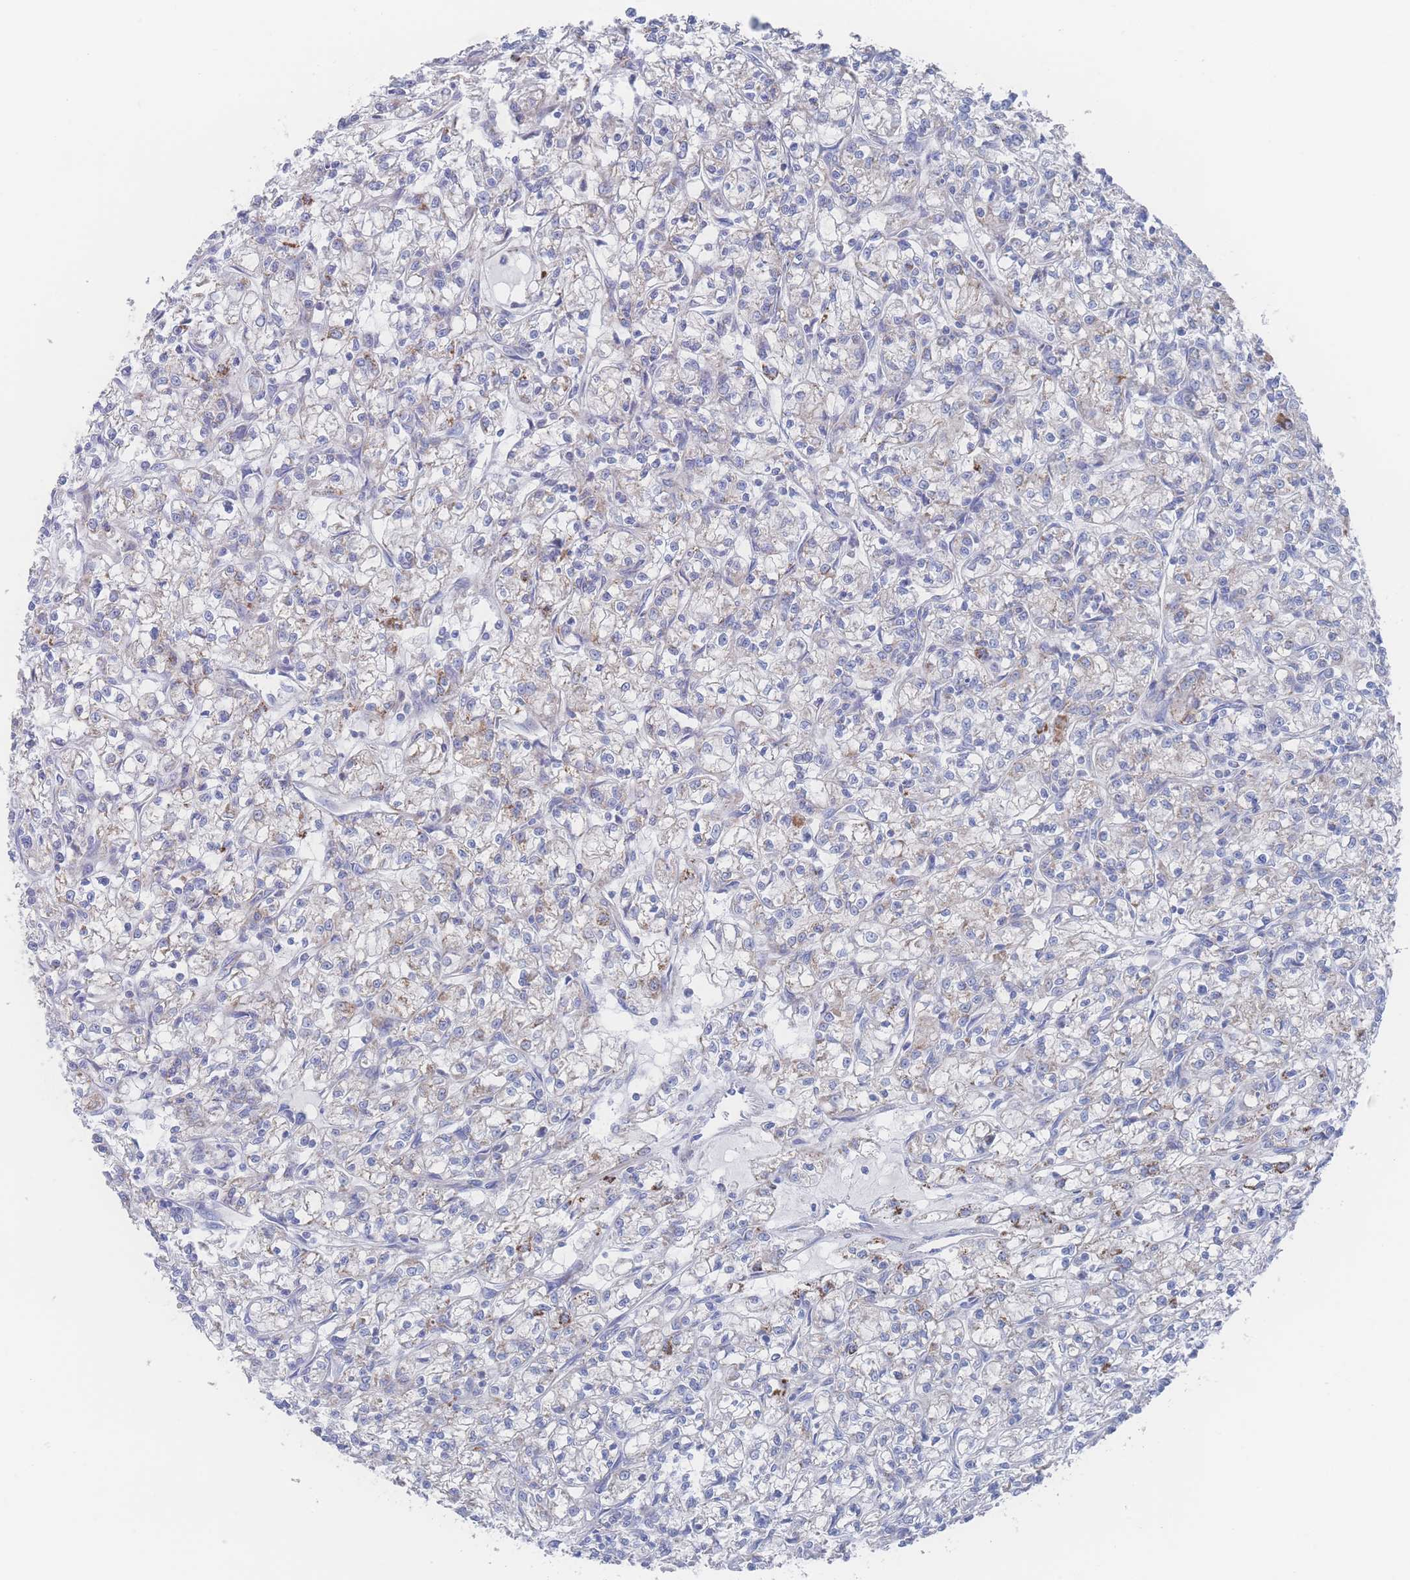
{"staining": {"intensity": "weak", "quantity": "<25%", "location": "cytoplasmic/membranous"}, "tissue": "renal cancer", "cell_type": "Tumor cells", "image_type": "cancer", "snomed": [{"axis": "morphology", "description": "Adenocarcinoma, NOS"}, {"axis": "topography", "description": "Kidney"}], "caption": "The photomicrograph exhibits no staining of tumor cells in adenocarcinoma (renal). (Brightfield microscopy of DAB IHC at high magnification).", "gene": "SNPH", "patient": {"sex": "female", "age": 59}}